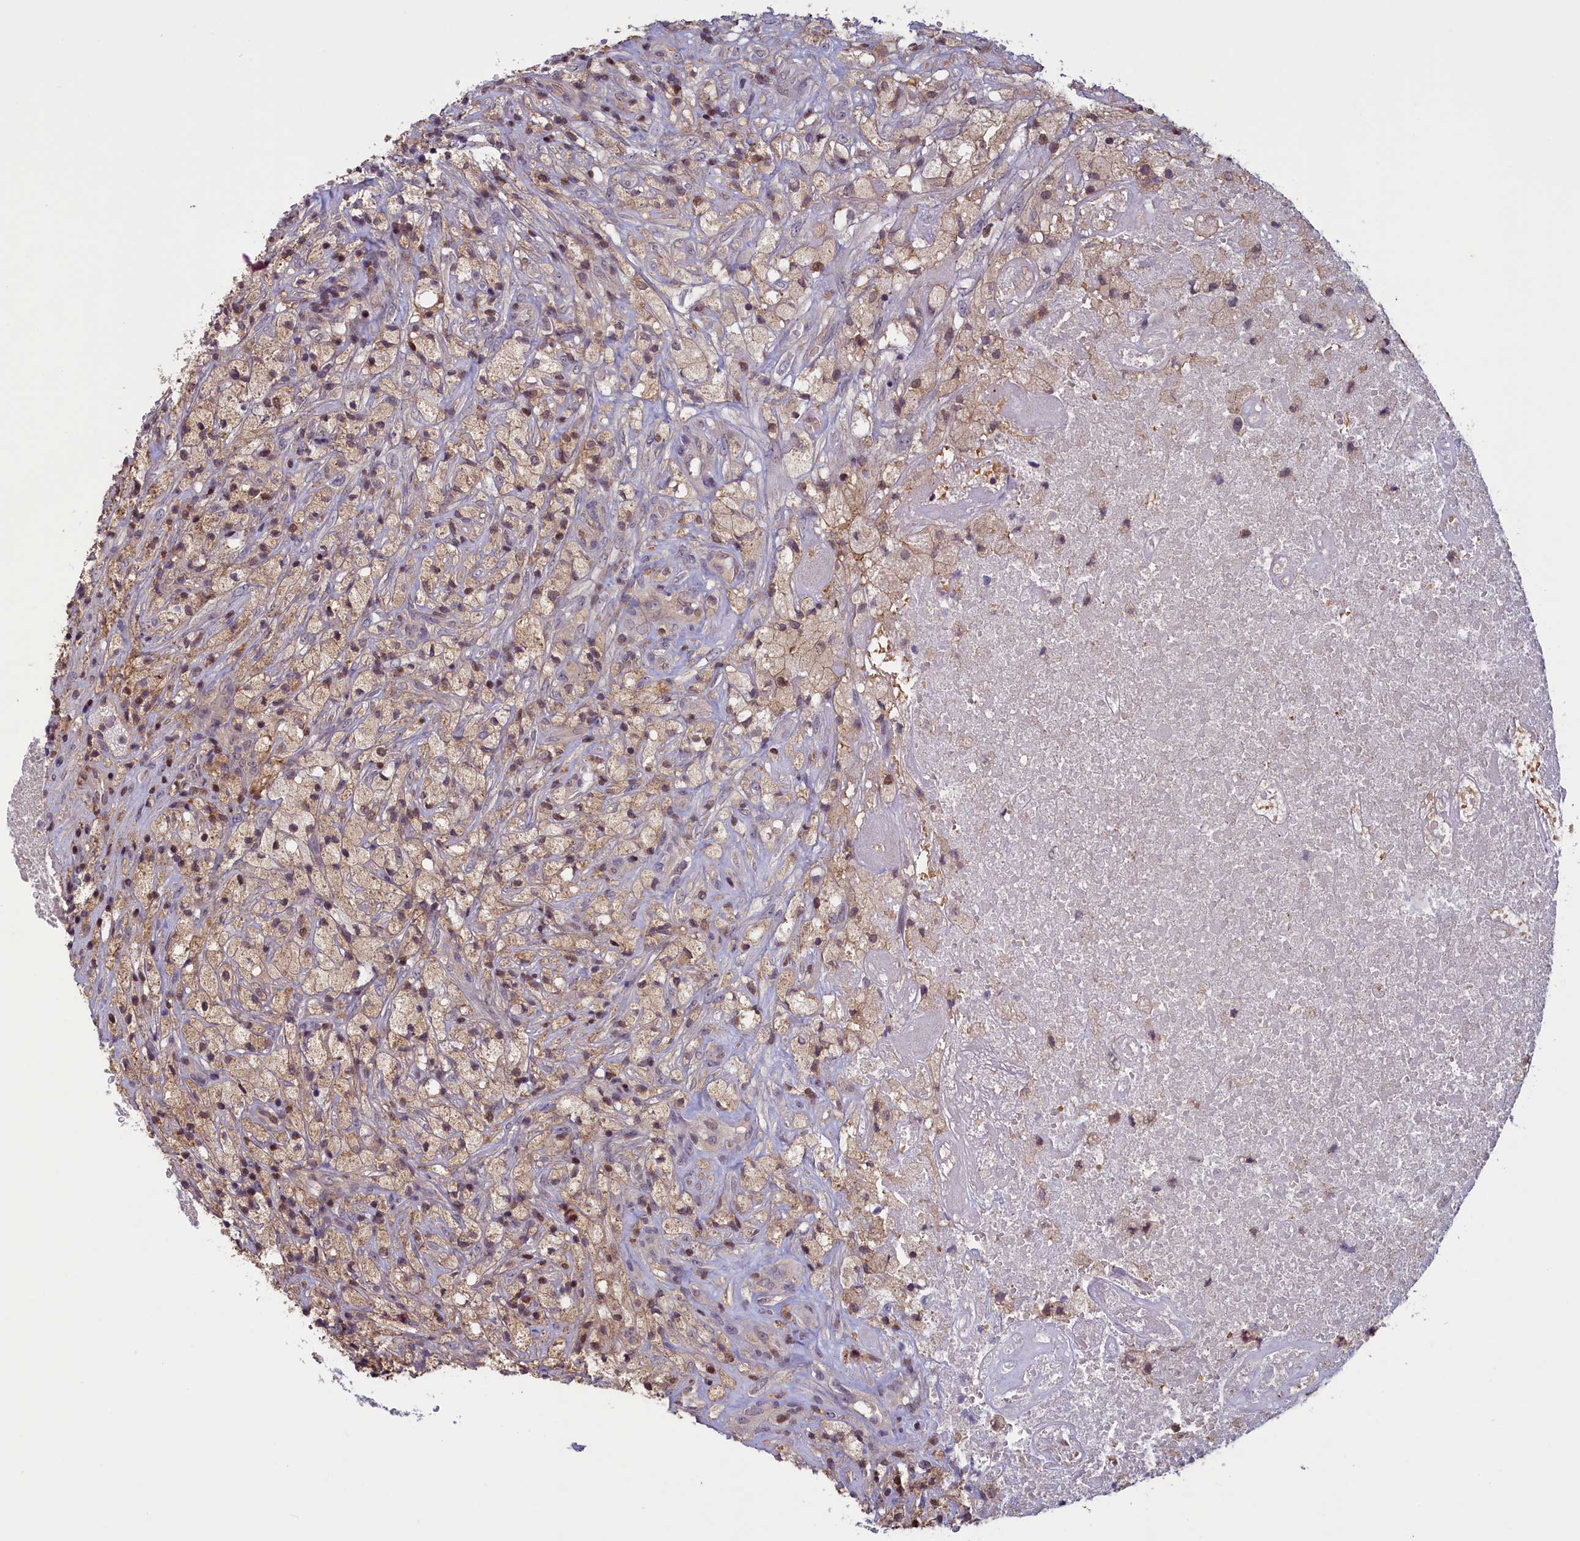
{"staining": {"intensity": "weak", "quantity": "25%-75%", "location": "cytoplasmic/membranous,nuclear"}, "tissue": "glioma", "cell_type": "Tumor cells", "image_type": "cancer", "snomed": [{"axis": "morphology", "description": "Glioma, malignant, High grade"}, {"axis": "topography", "description": "Brain"}], "caption": "Approximately 25%-75% of tumor cells in human glioma show weak cytoplasmic/membranous and nuclear protein expression as visualized by brown immunohistochemical staining.", "gene": "NUBP1", "patient": {"sex": "male", "age": 69}}